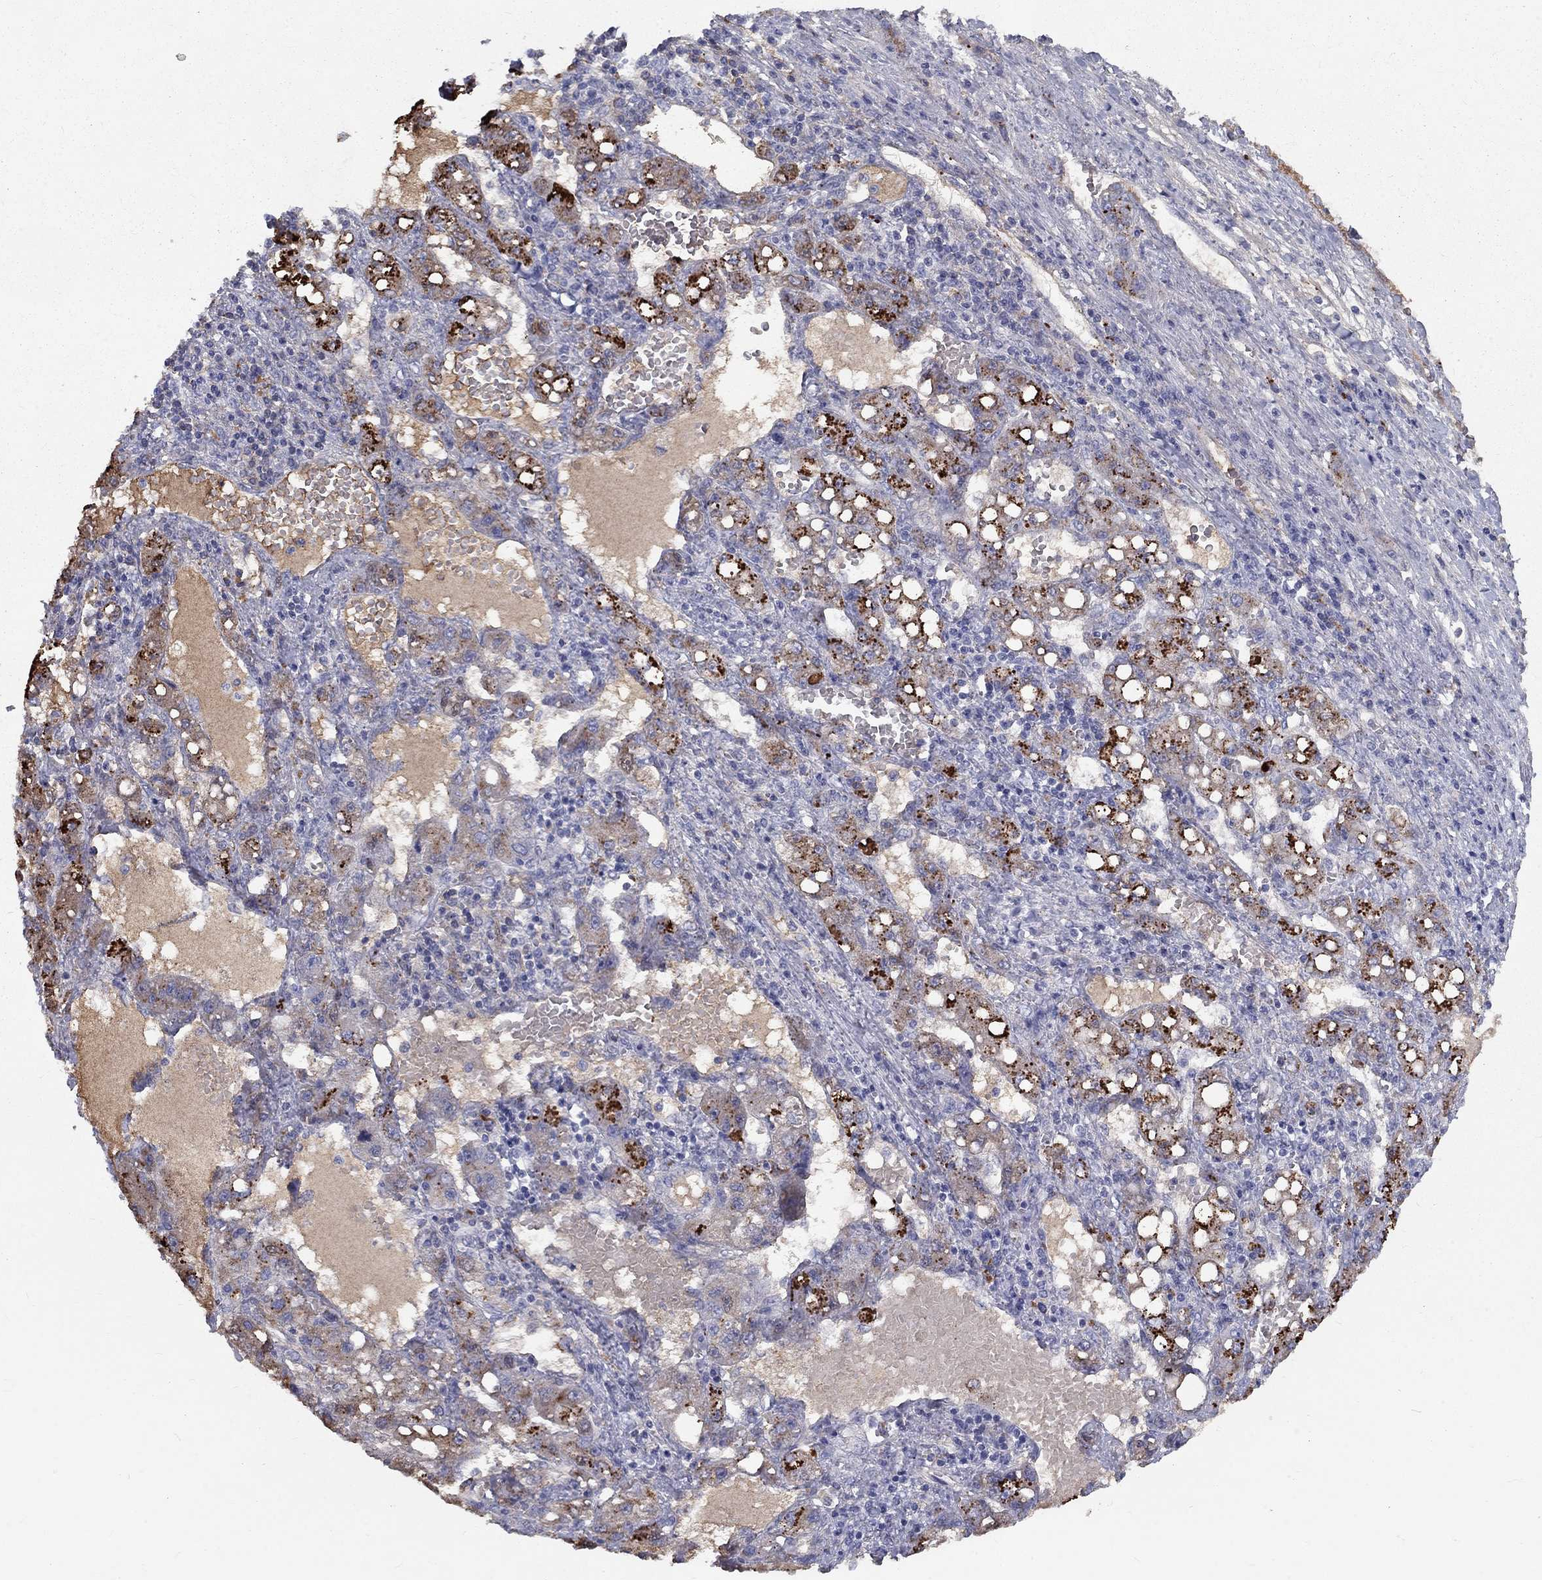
{"staining": {"intensity": "strong", "quantity": "25%-75%", "location": "cytoplasmic/membranous"}, "tissue": "liver cancer", "cell_type": "Tumor cells", "image_type": "cancer", "snomed": [{"axis": "morphology", "description": "Carcinoma, Hepatocellular, NOS"}, {"axis": "topography", "description": "Liver"}], "caption": "Human liver cancer stained for a protein (brown) demonstrates strong cytoplasmic/membranous positive staining in approximately 25%-75% of tumor cells.", "gene": "EPDR1", "patient": {"sex": "female", "age": 65}}